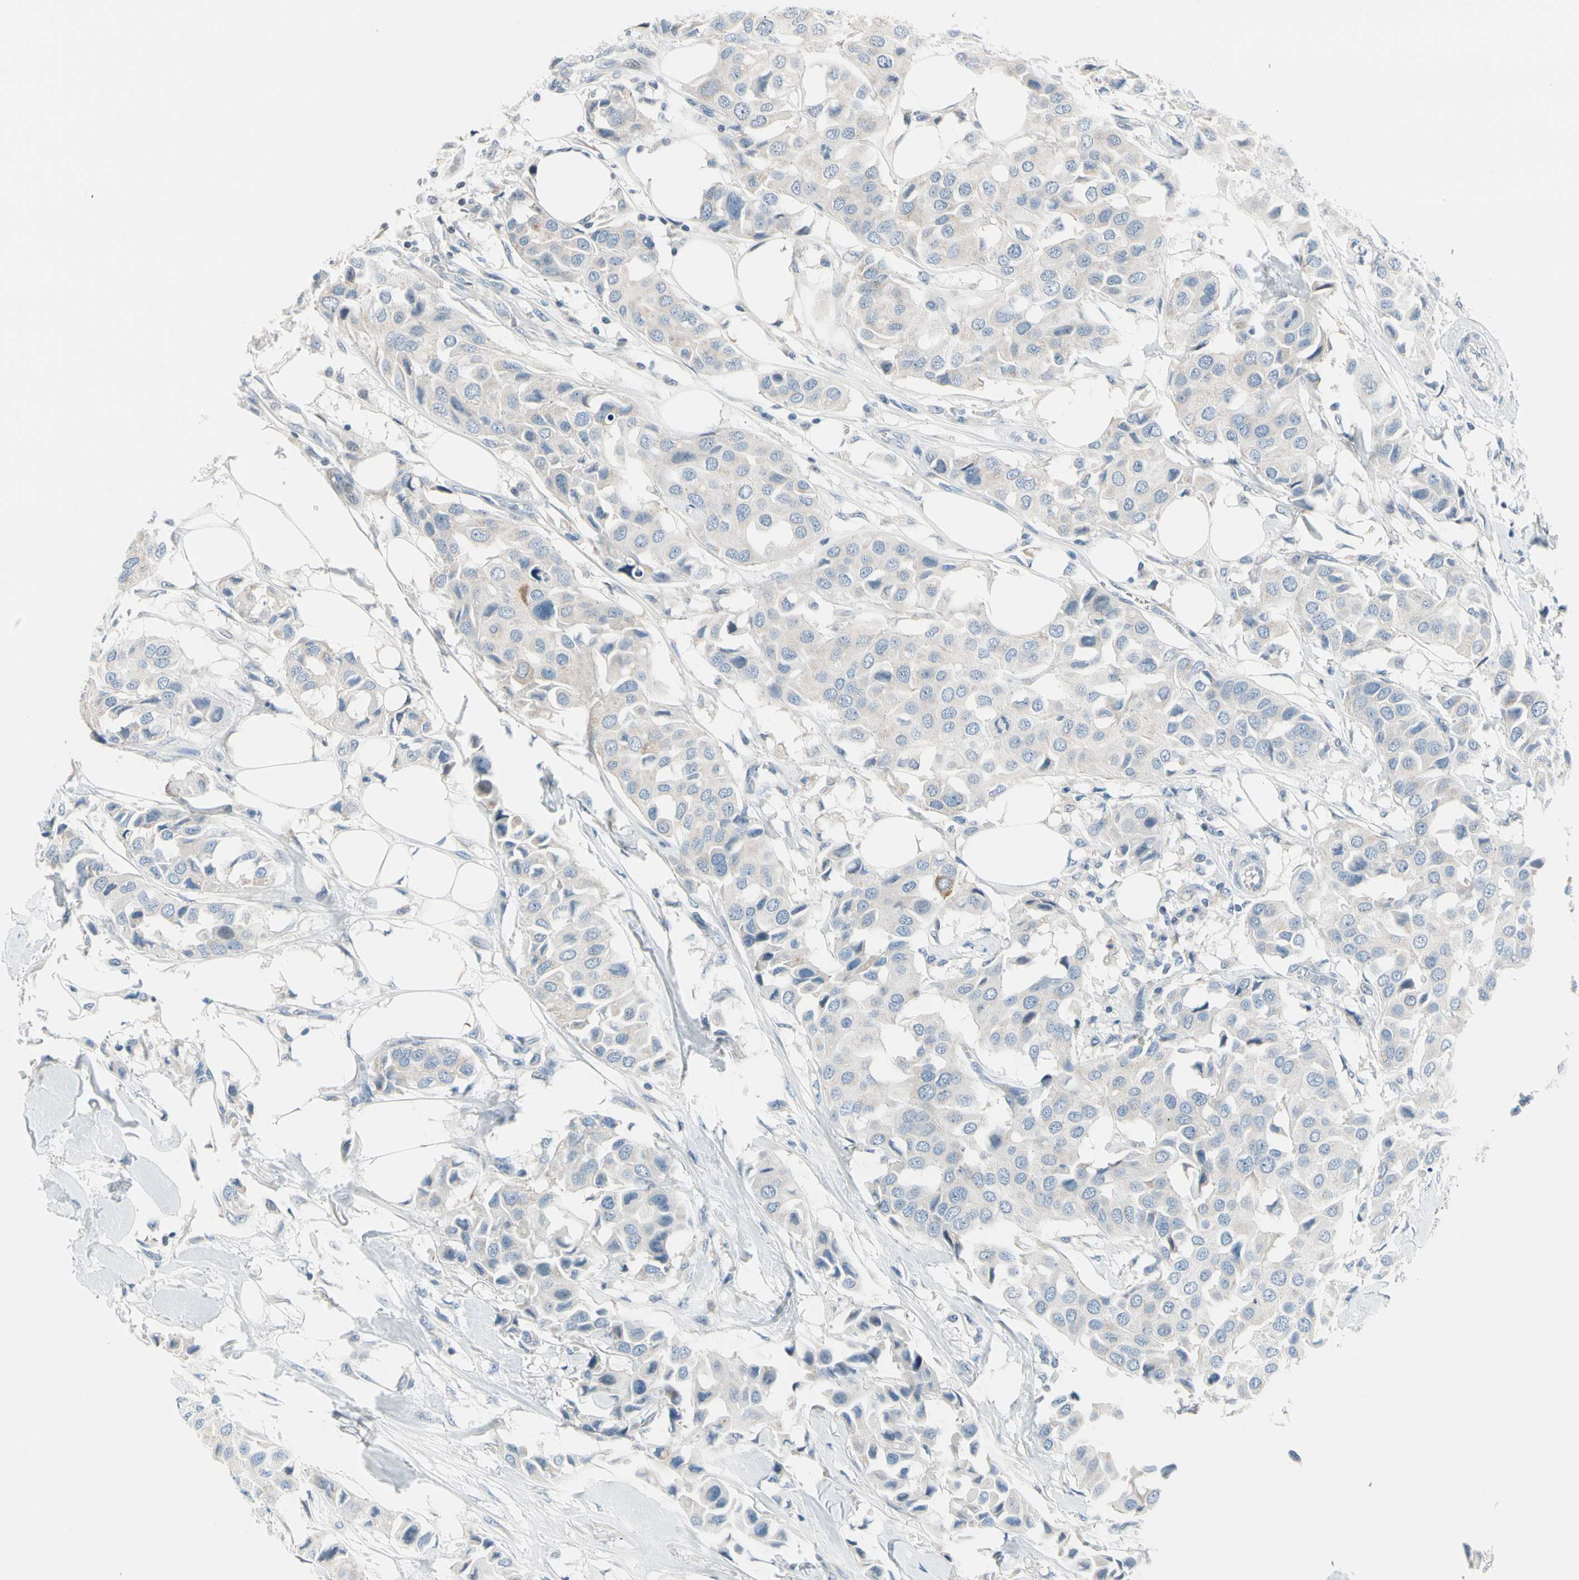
{"staining": {"intensity": "weak", "quantity": ">75%", "location": "cytoplasmic/membranous"}, "tissue": "breast cancer", "cell_type": "Tumor cells", "image_type": "cancer", "snomed": [{"axis": "morphology", "description": "Duct carcinoma"}, {"axis": "topography", "description": "Breast"}], "caption": "Breast cancer stained for a protein shows weak cytoplasmic/membranous positivity in tumor cells.", "gene": "STK40", "patient": {"sex": "female", "age": 80}}